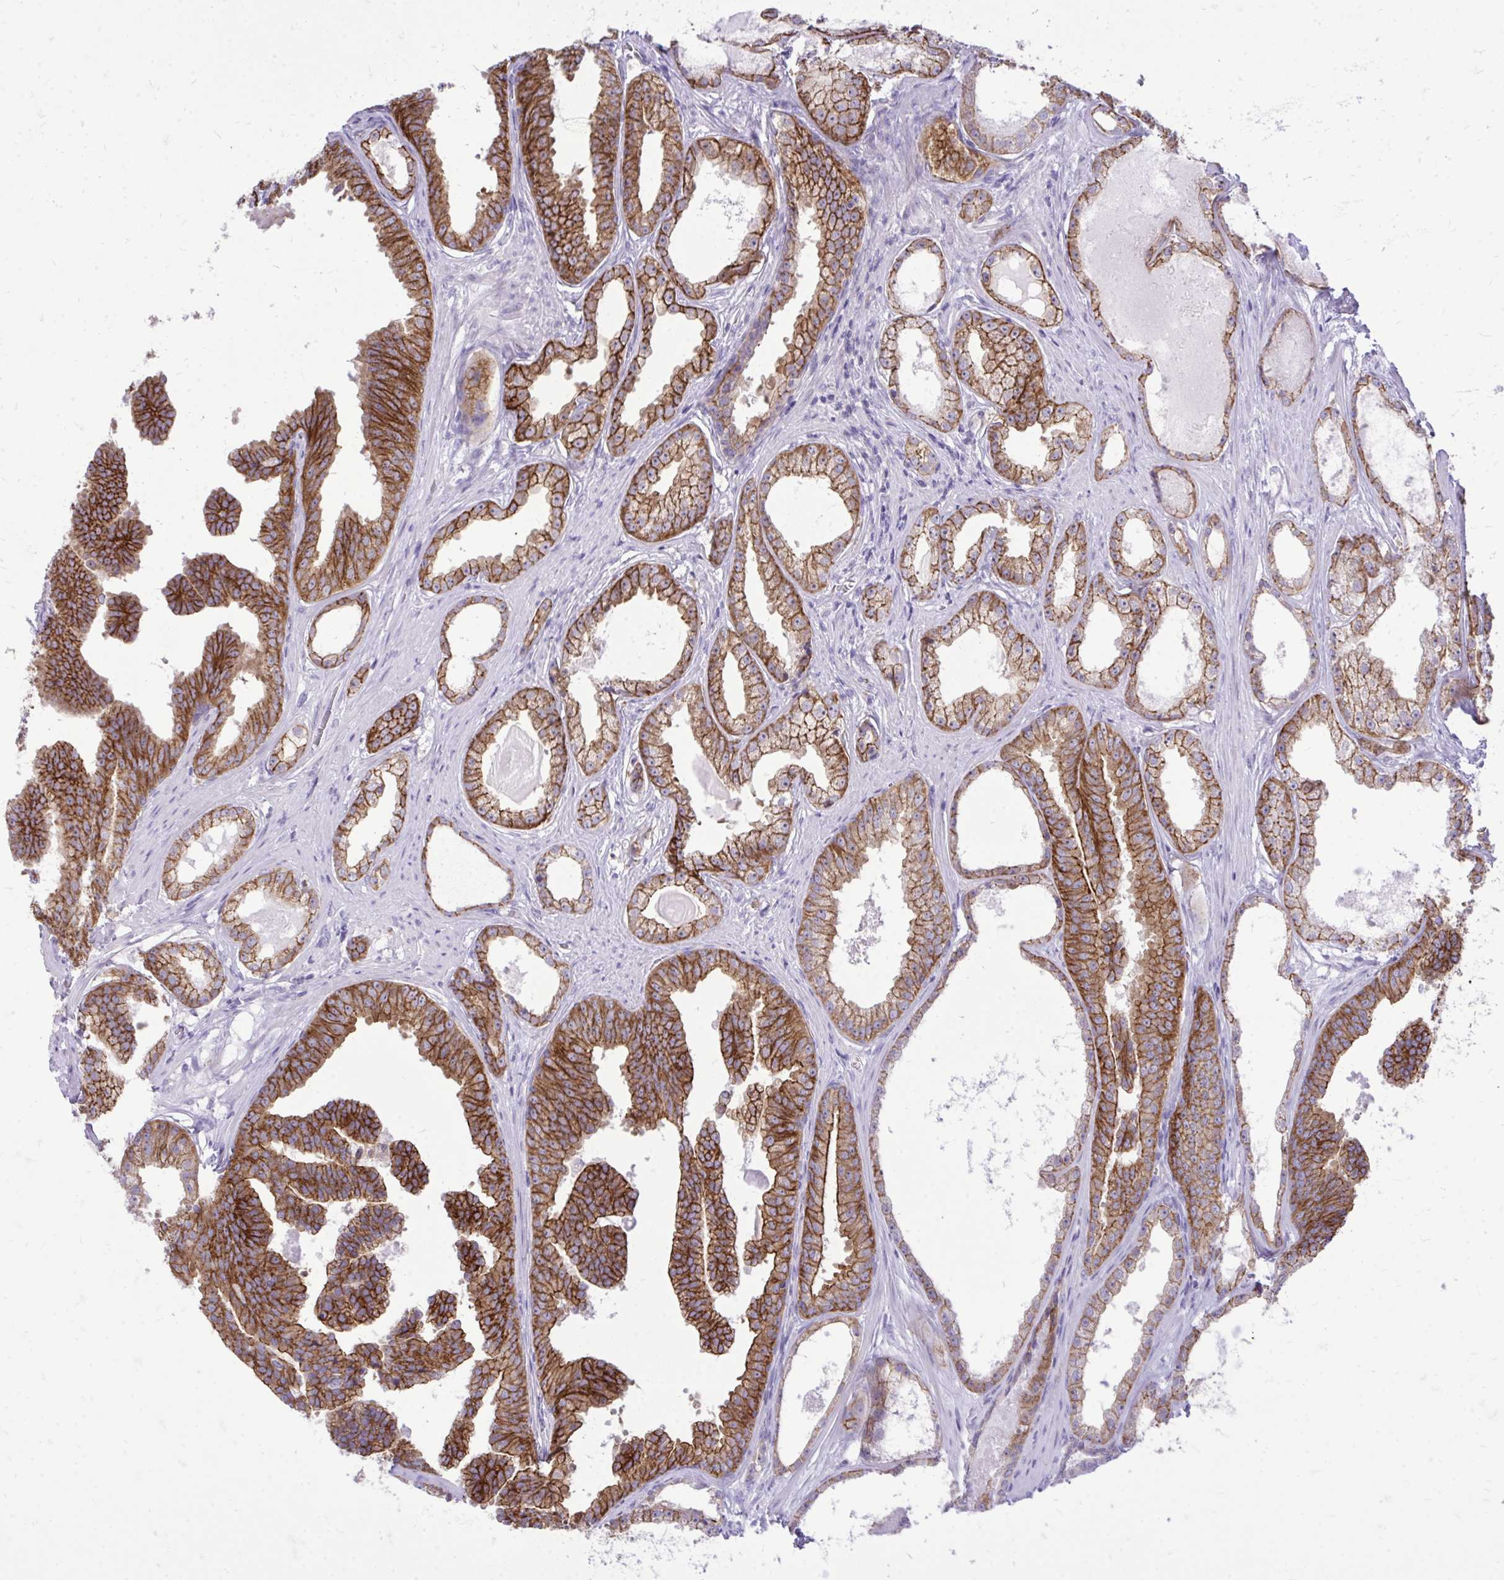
{"staining": {"intensity": "strong", "quantity": ">75%", "location": "cytoplasmic/membranous"}, "tissue": "prostate cancer", "cell_type": "Tumor cells", "image_type": "cancer", "snomed": [{"axis": "morphology", "description": "Adenocarcinoma, Low grade"}, {"axis": "topography", "description": "Prostate"}], "caption": "This is an image of IHC staining of prostate low-grade adenocarcinoma, which shows strong positivity in the cytoplasmic/membranous of tumor cells.", "gene": "SPTBN2", "patient": {"sex": "male", "age": 65}}